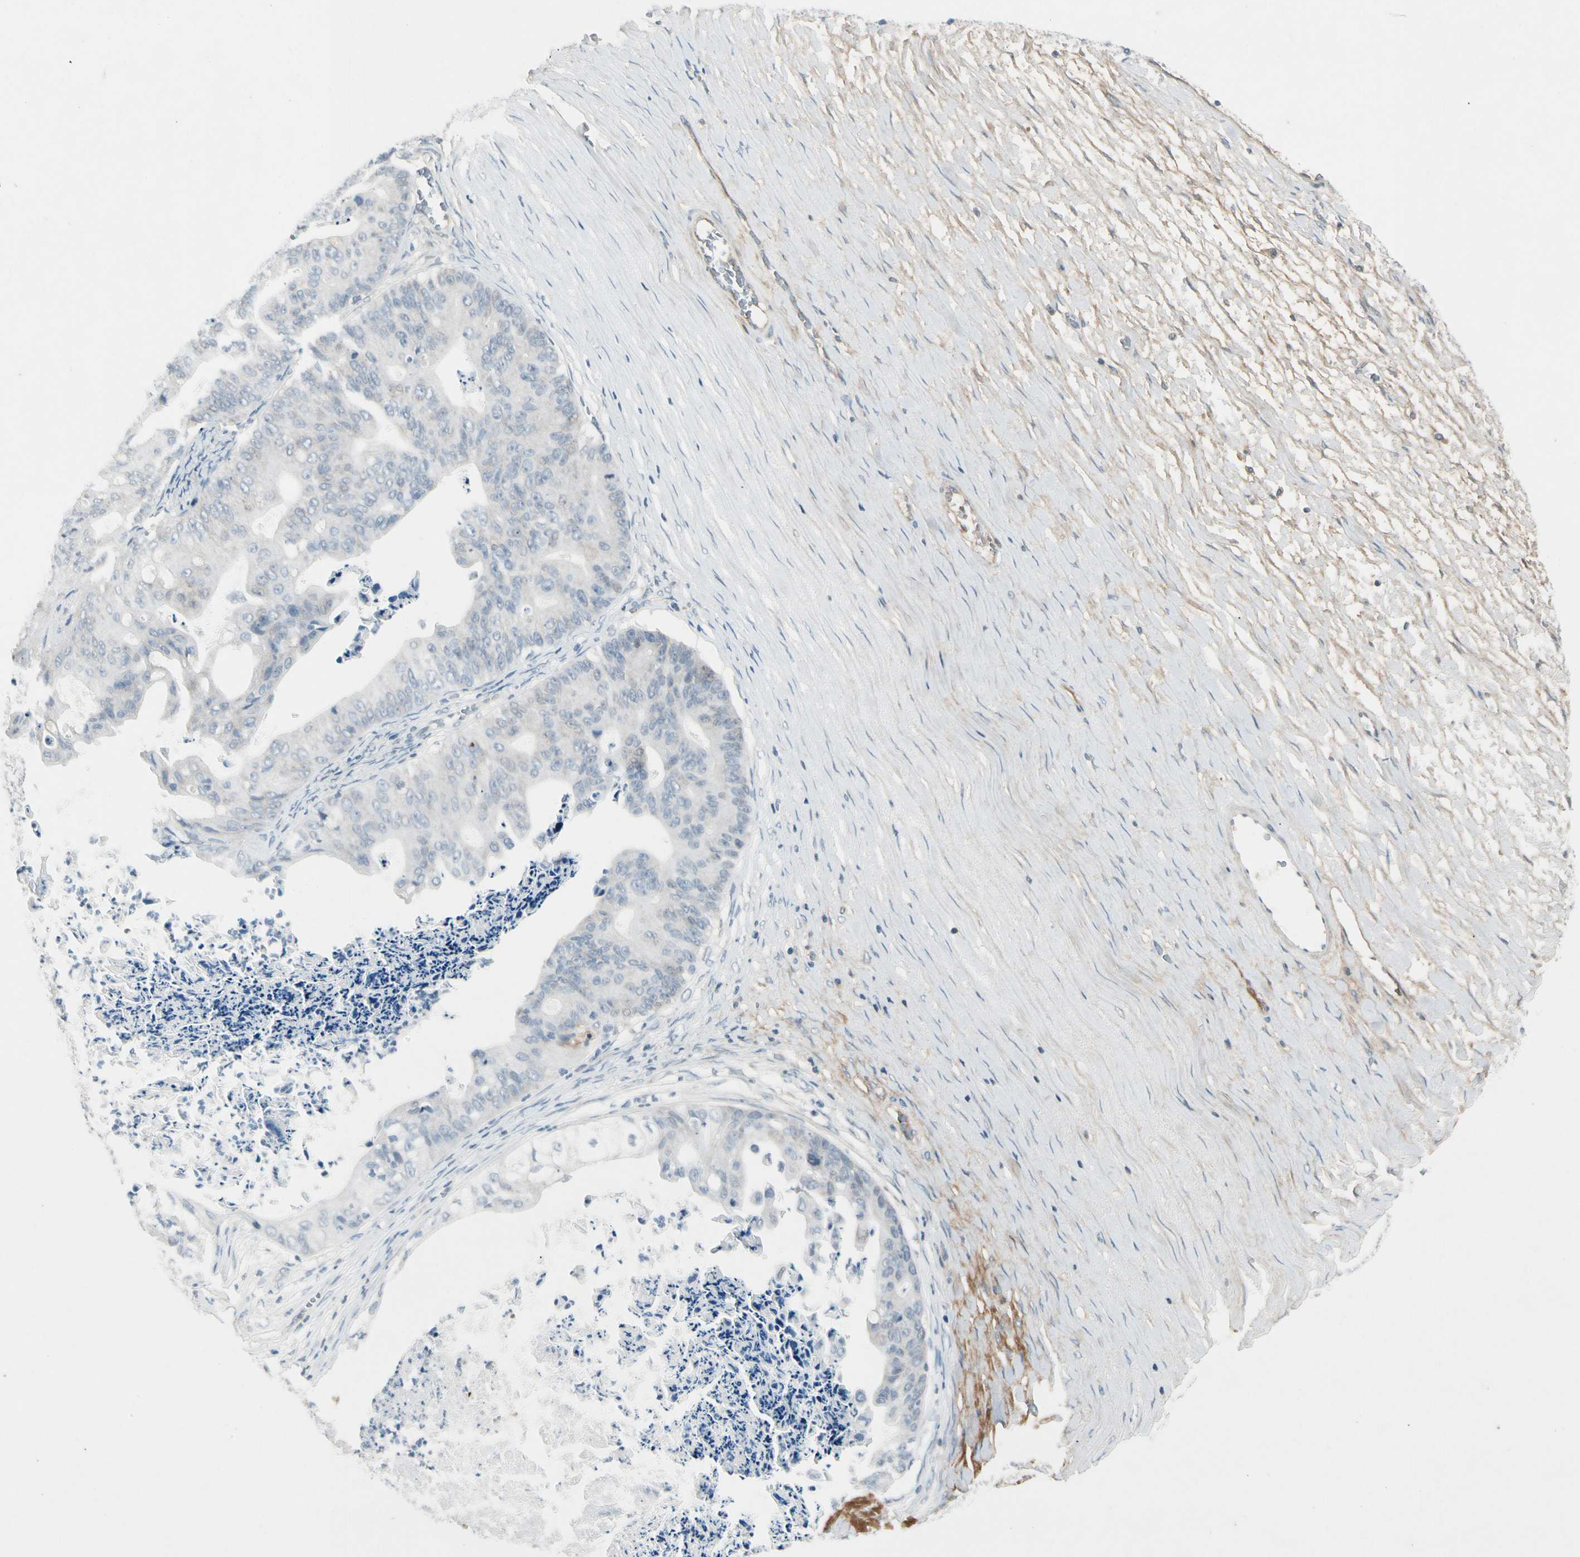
{"staining": {"intensity": "negative", "quantity": "none", "location": "none"}, "tissue": "ovarian cancer", "cell_type": "Tumor cells", "image_type": "cancer", "snomed": [{"axis": "morphology", "description": "Cystadenocarcinoma, mucinous, NOS"}, {"axis": "topography", "description": "Ovary"}], "caption": "DAB (3,3'-diaminobenzidine) immunohistochemical staining of human ovarian mucinous cystadenocarcinoma demonstrates no significant expression in tumor cells.", "gene": "SERPIND1", "patient": {"sex": "female", "age": 37}}